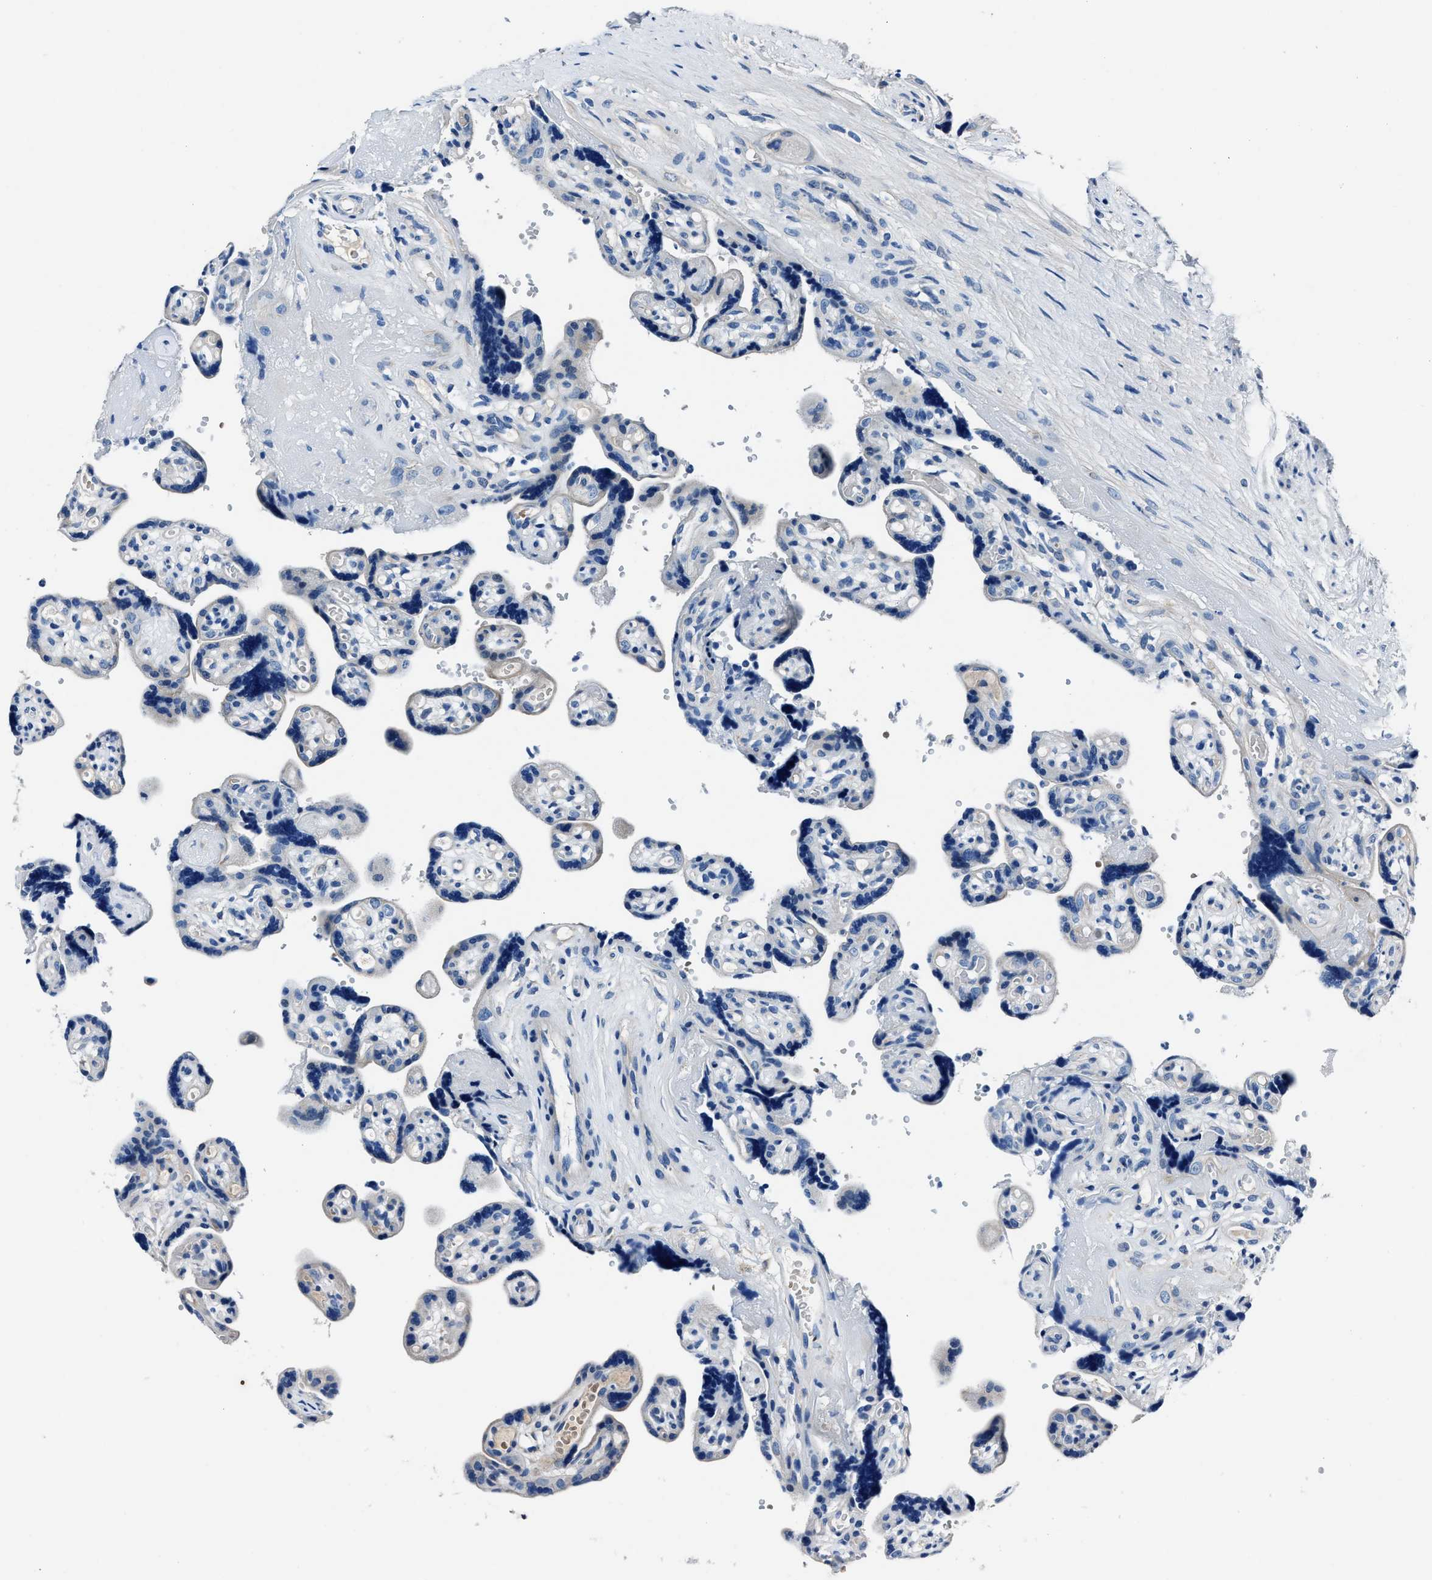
{"staining": {"intensity": "negative", "quantity": "none", "location": "none"}, "tissue": "placenta", "cell_type": "Trophoblastic cells", "image_type": "normal", "snomed": [{"axis": "morphology", "description": "Normal tissue, NOS"}, {"axis": "topography", "description": "Placenta"}], "caption": "Micrograph shows no protein expression in trophoblastic cells of unremarkable placenta.", "gene": "NACAD", "patient": {"sex": "female", "age": 30}}